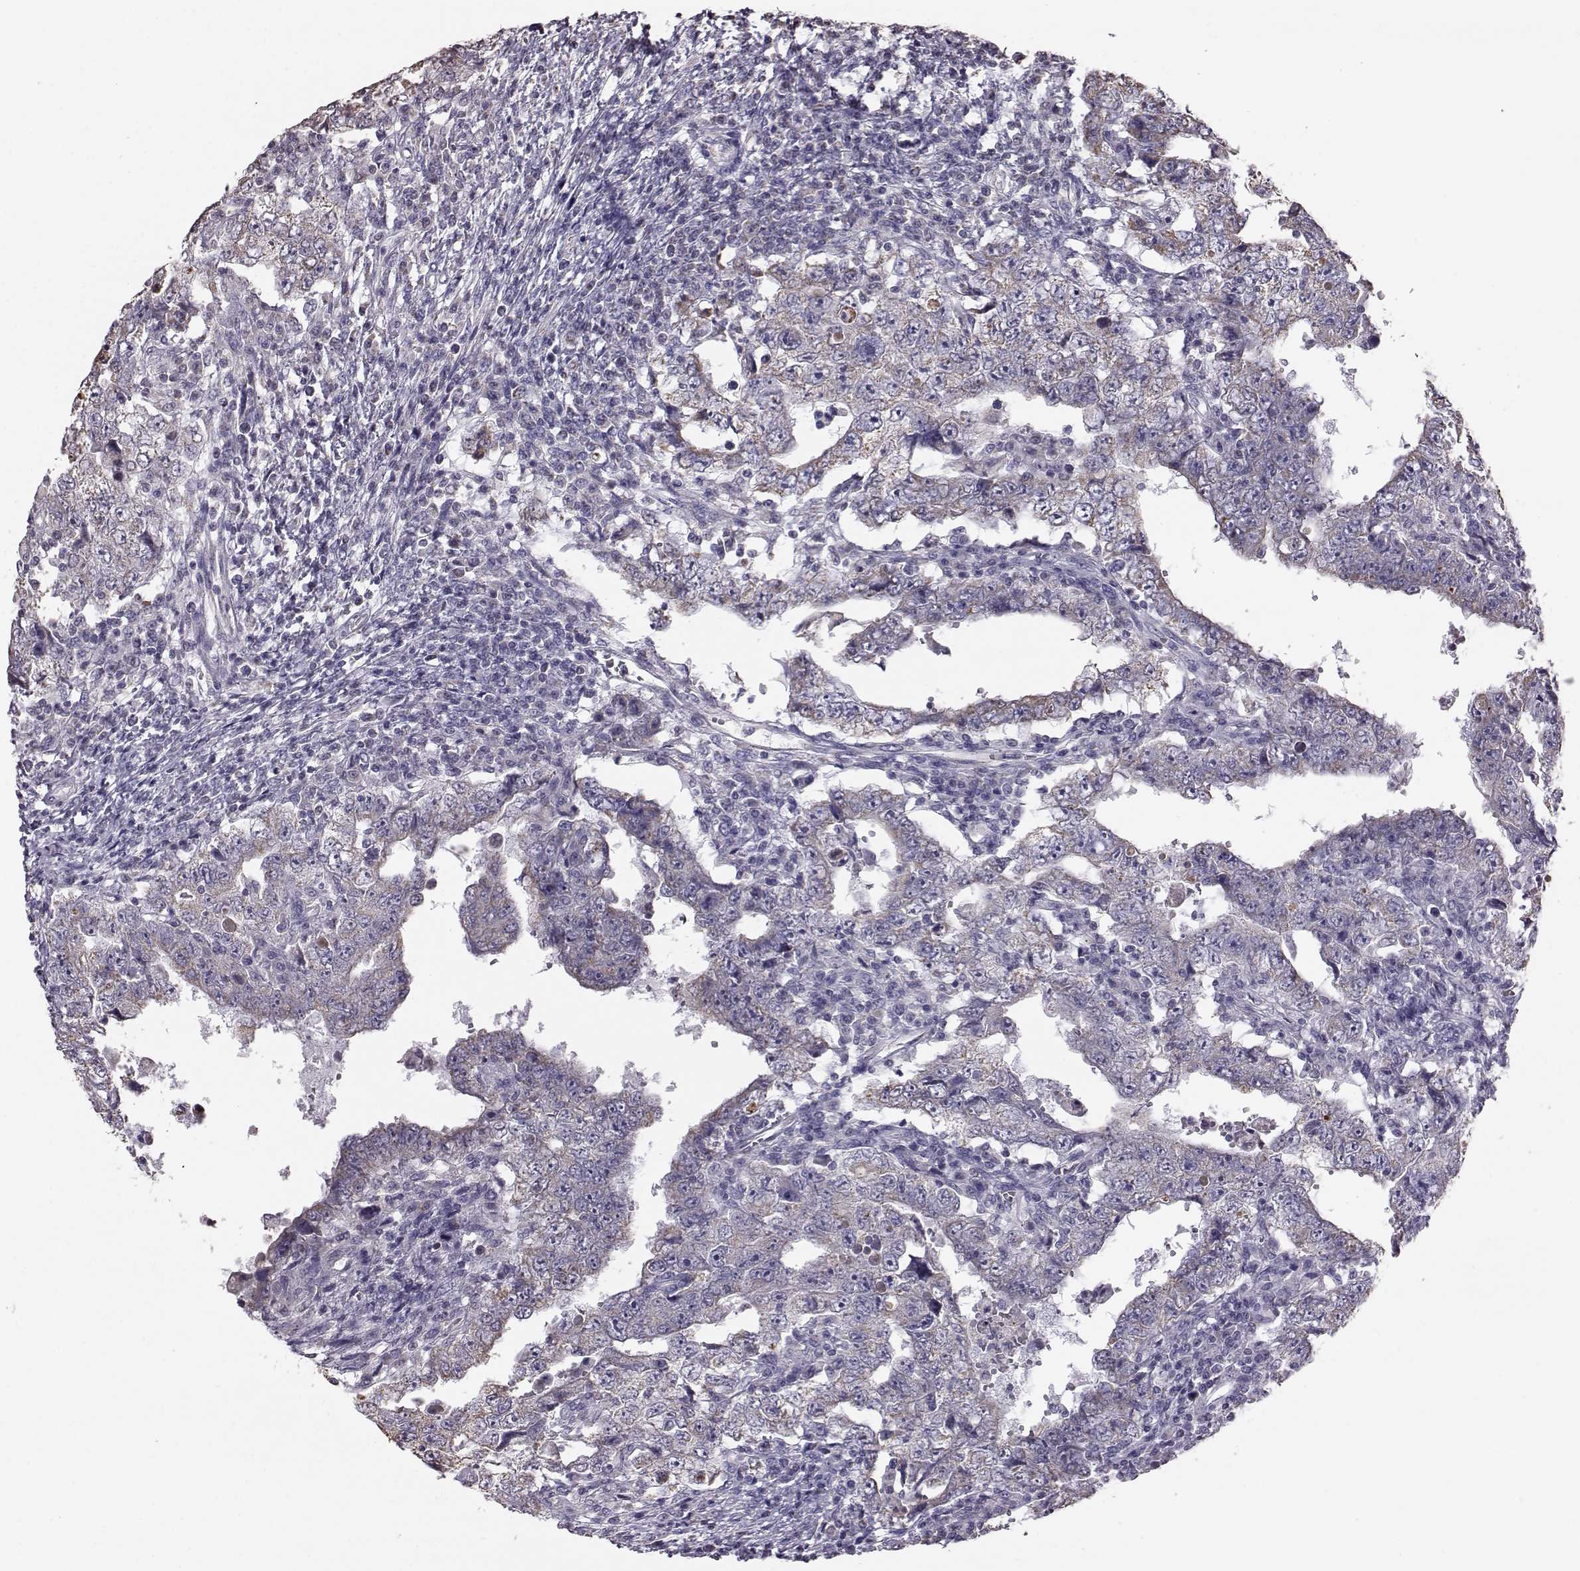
{"staining": {"intensity": "weak", "quantity": "<25%", "location": "cytoplasmic/membranous"}, "tissue": "testis cancer", "cell_type": "Tumor cells", "image_type": "cancer", "snomed": [{"axis": "morphology", "description": "Carcinoma, Embryonal, NOS"}, {"axis": "topography", "description": "Testis"}], "caption": "Image shows no significant protein expression in tumor cells of testis cancer (embryonal carcinoma).", "gene": "ALDH3A1", "patient": {"sex": "male", "age": 26}}